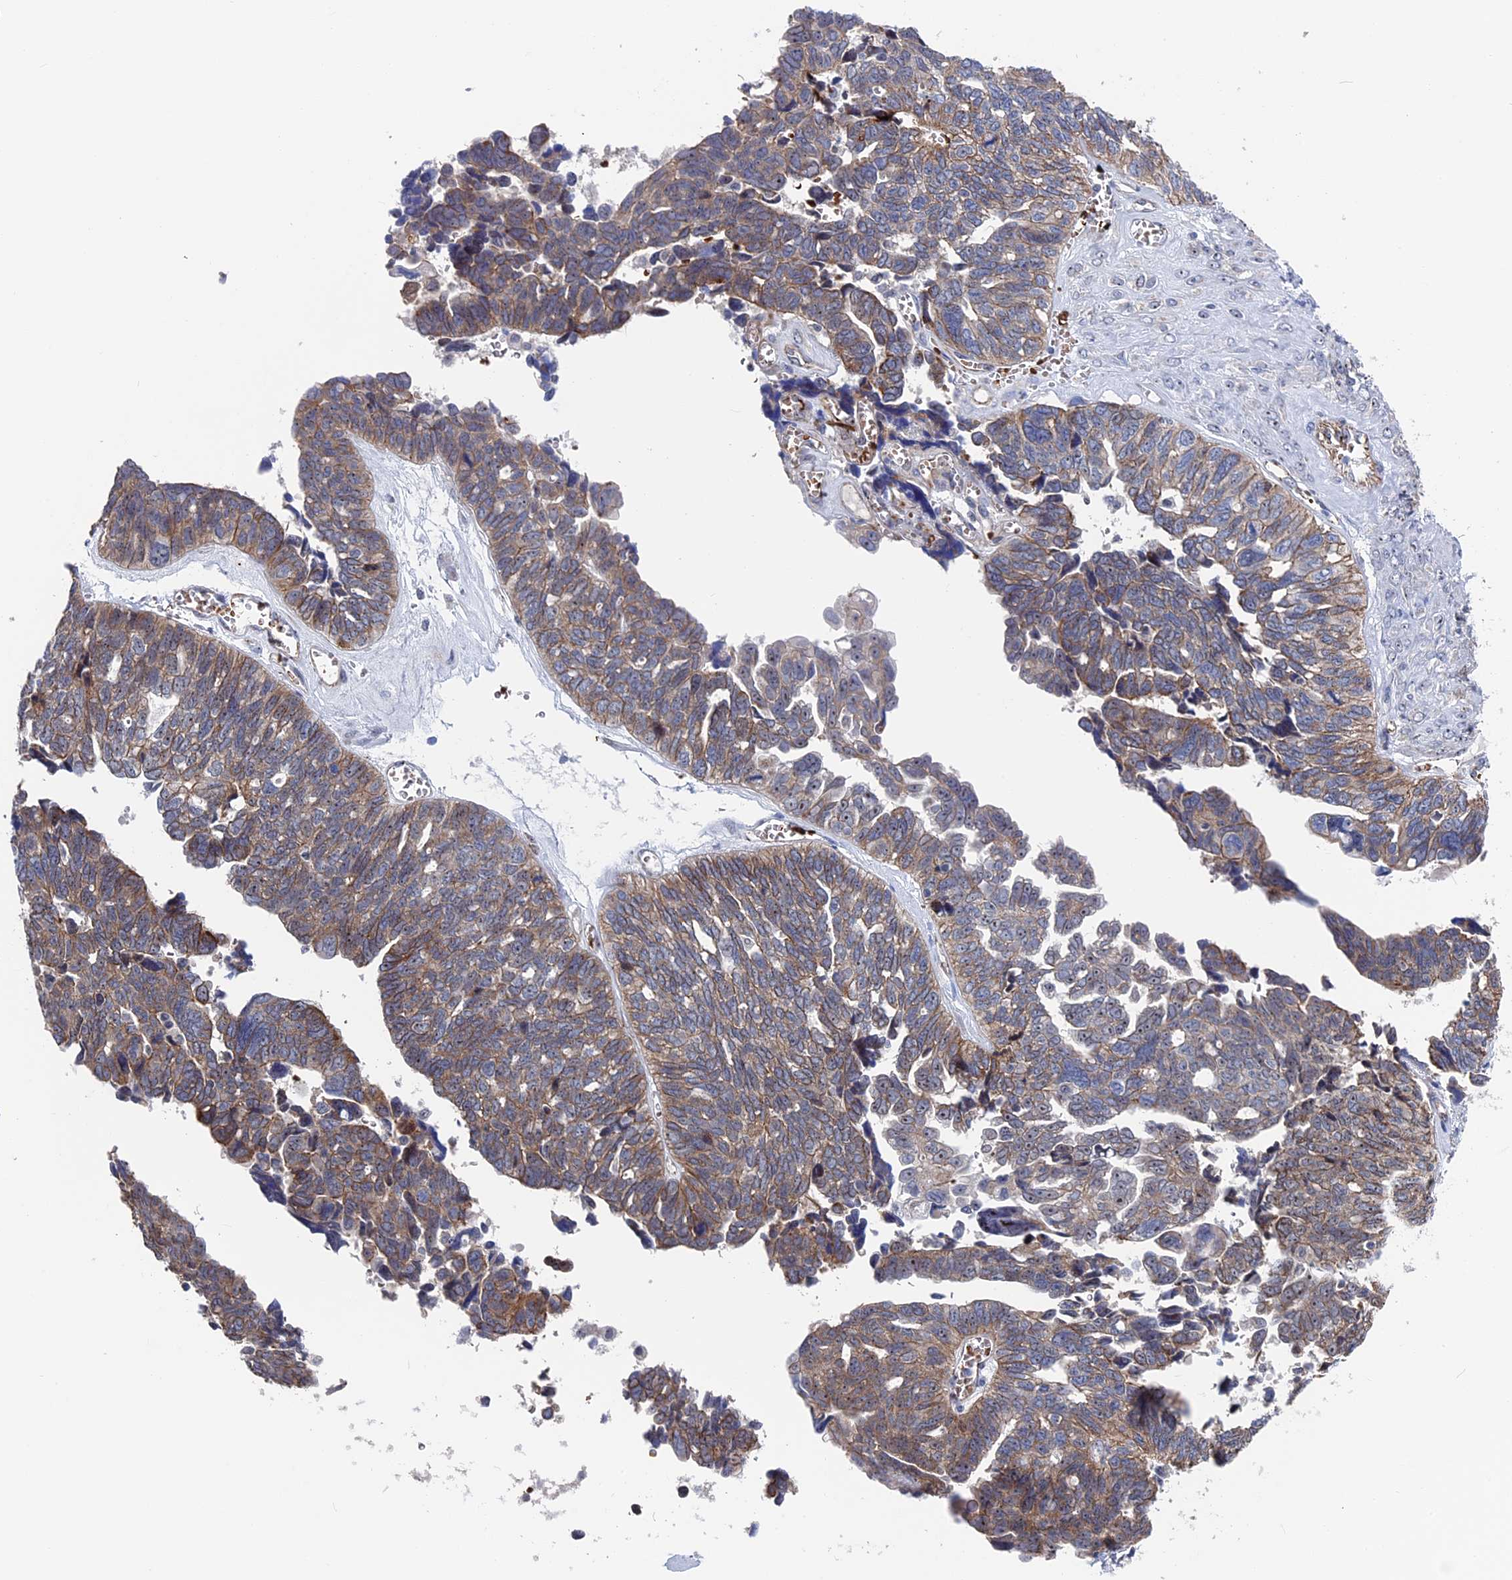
{"staining": {"intensity": "moderate", "quantity": "25%-75%", "location": "cytoplasmic/membranous"}, "tissue": "ovarian cancer", "cell_type": "Tumor cells", "image_type": "cancer", "snomed": [{"axis": "morphology", "description": "Cystadenocarcinoma, serous, NOS"}, {"axis": "topography", "description": "Ovary"}], "caption": "Protein expression analysis of ovarian serous cystadenocarcinoma exhibits moderate cytoplasmic/membranous expression in about 25%-75% of tumor cells. (Brightfield microscopy of DAB IHC at high magnification).", "gene": "EXOSC9", "patient": {"sex": "female", "age": 79}}